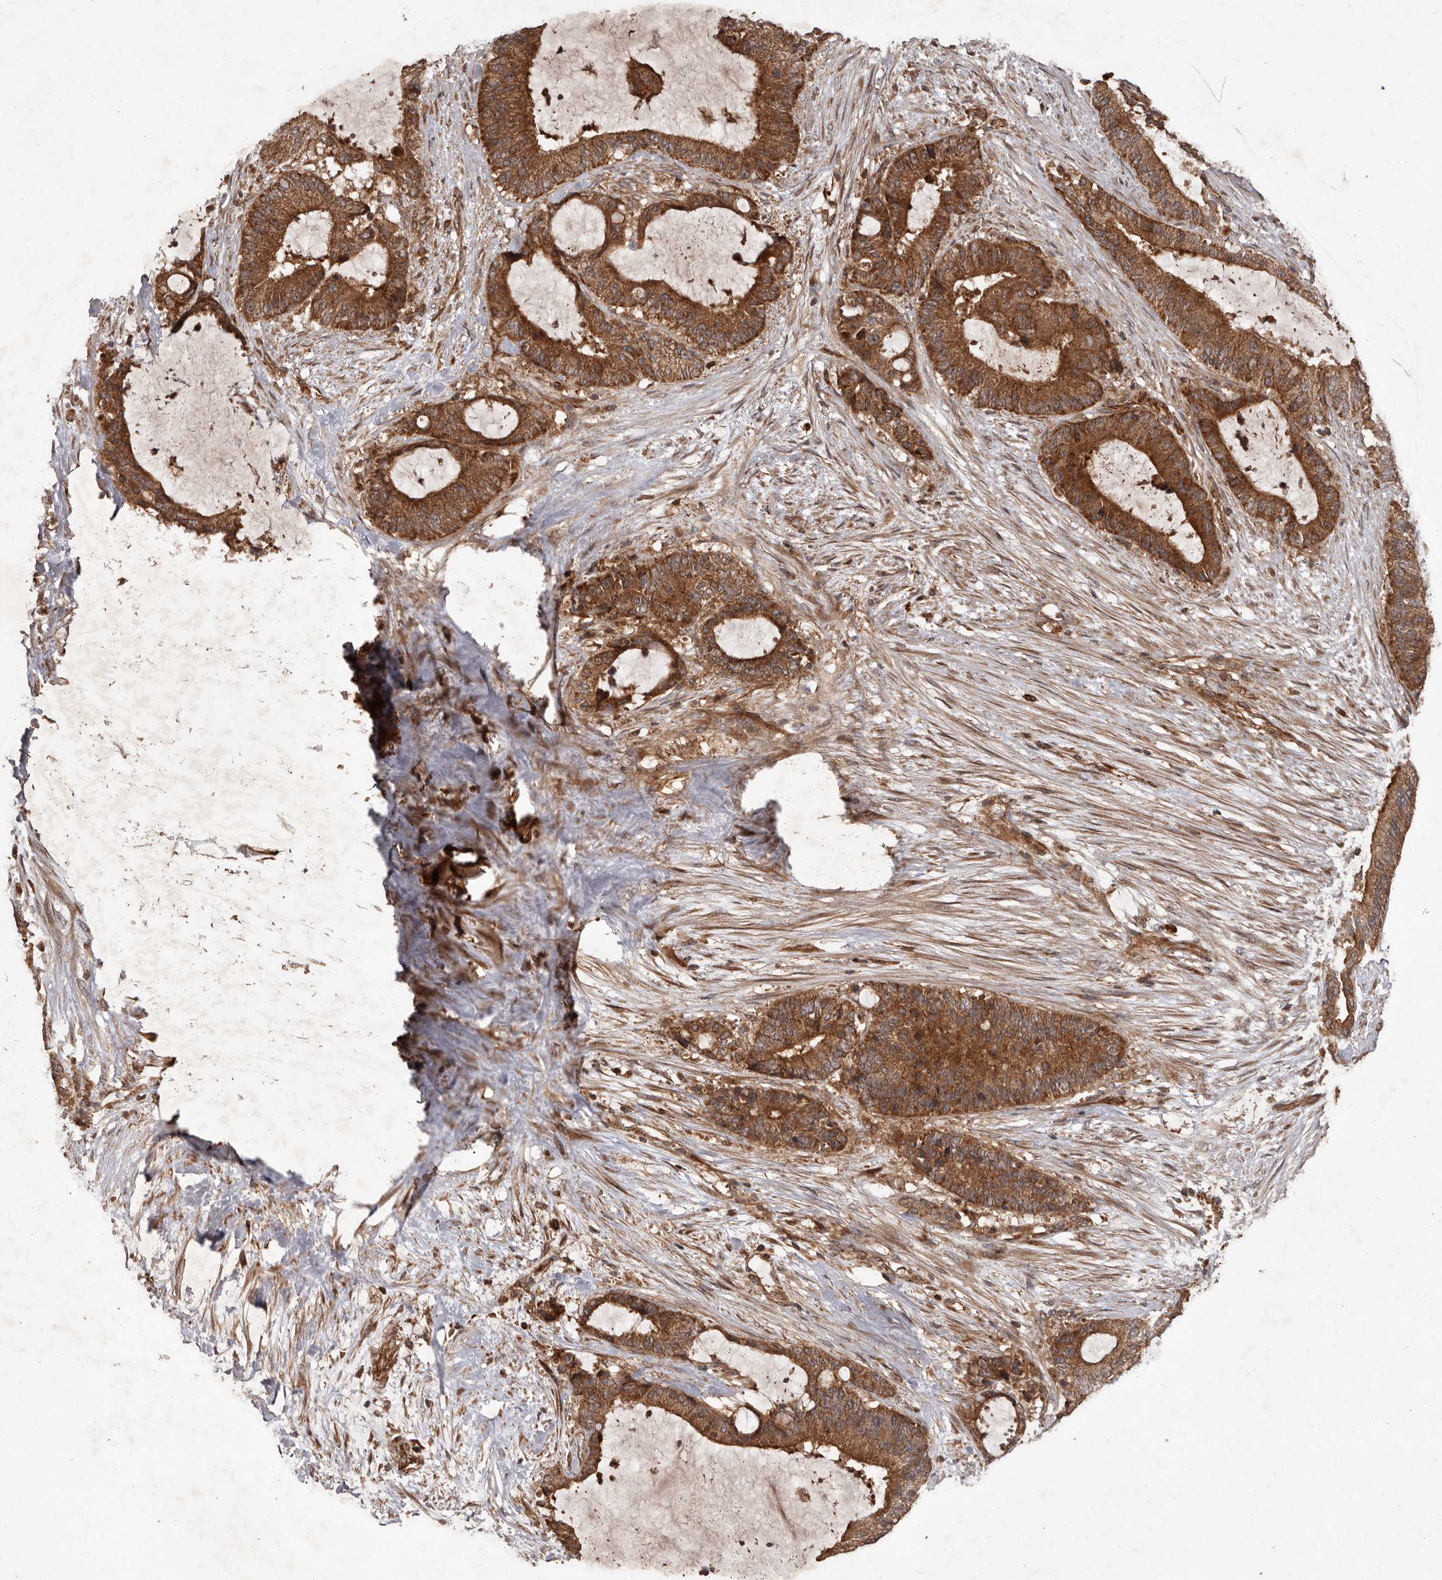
{"staining": {"intensity": "moderate", "quantity": ">75%", "location": "cytoplasmic/membranous"}, "tissue": "liver cancer", "cell_type": "Tumor cells", "image_type": "cancer", "snomed": [{"axis": "morphology", "description": "Normal tissue, NOS"}, {"axis": "morphology", "description": "Cholangiocarcinoma"}, {"axis": "topography", "description": "Liver"}, {"axis": "topography", "description": "Peripheral nerve tissue"}], "caption": "Protein staining exhibits moderate cytoplasmic/membranous expression in about >75% of tumor cells in cholangiocarcinoma (liver).", "gene": "STK36", "patient": {"sex": "female", "age": 73}}